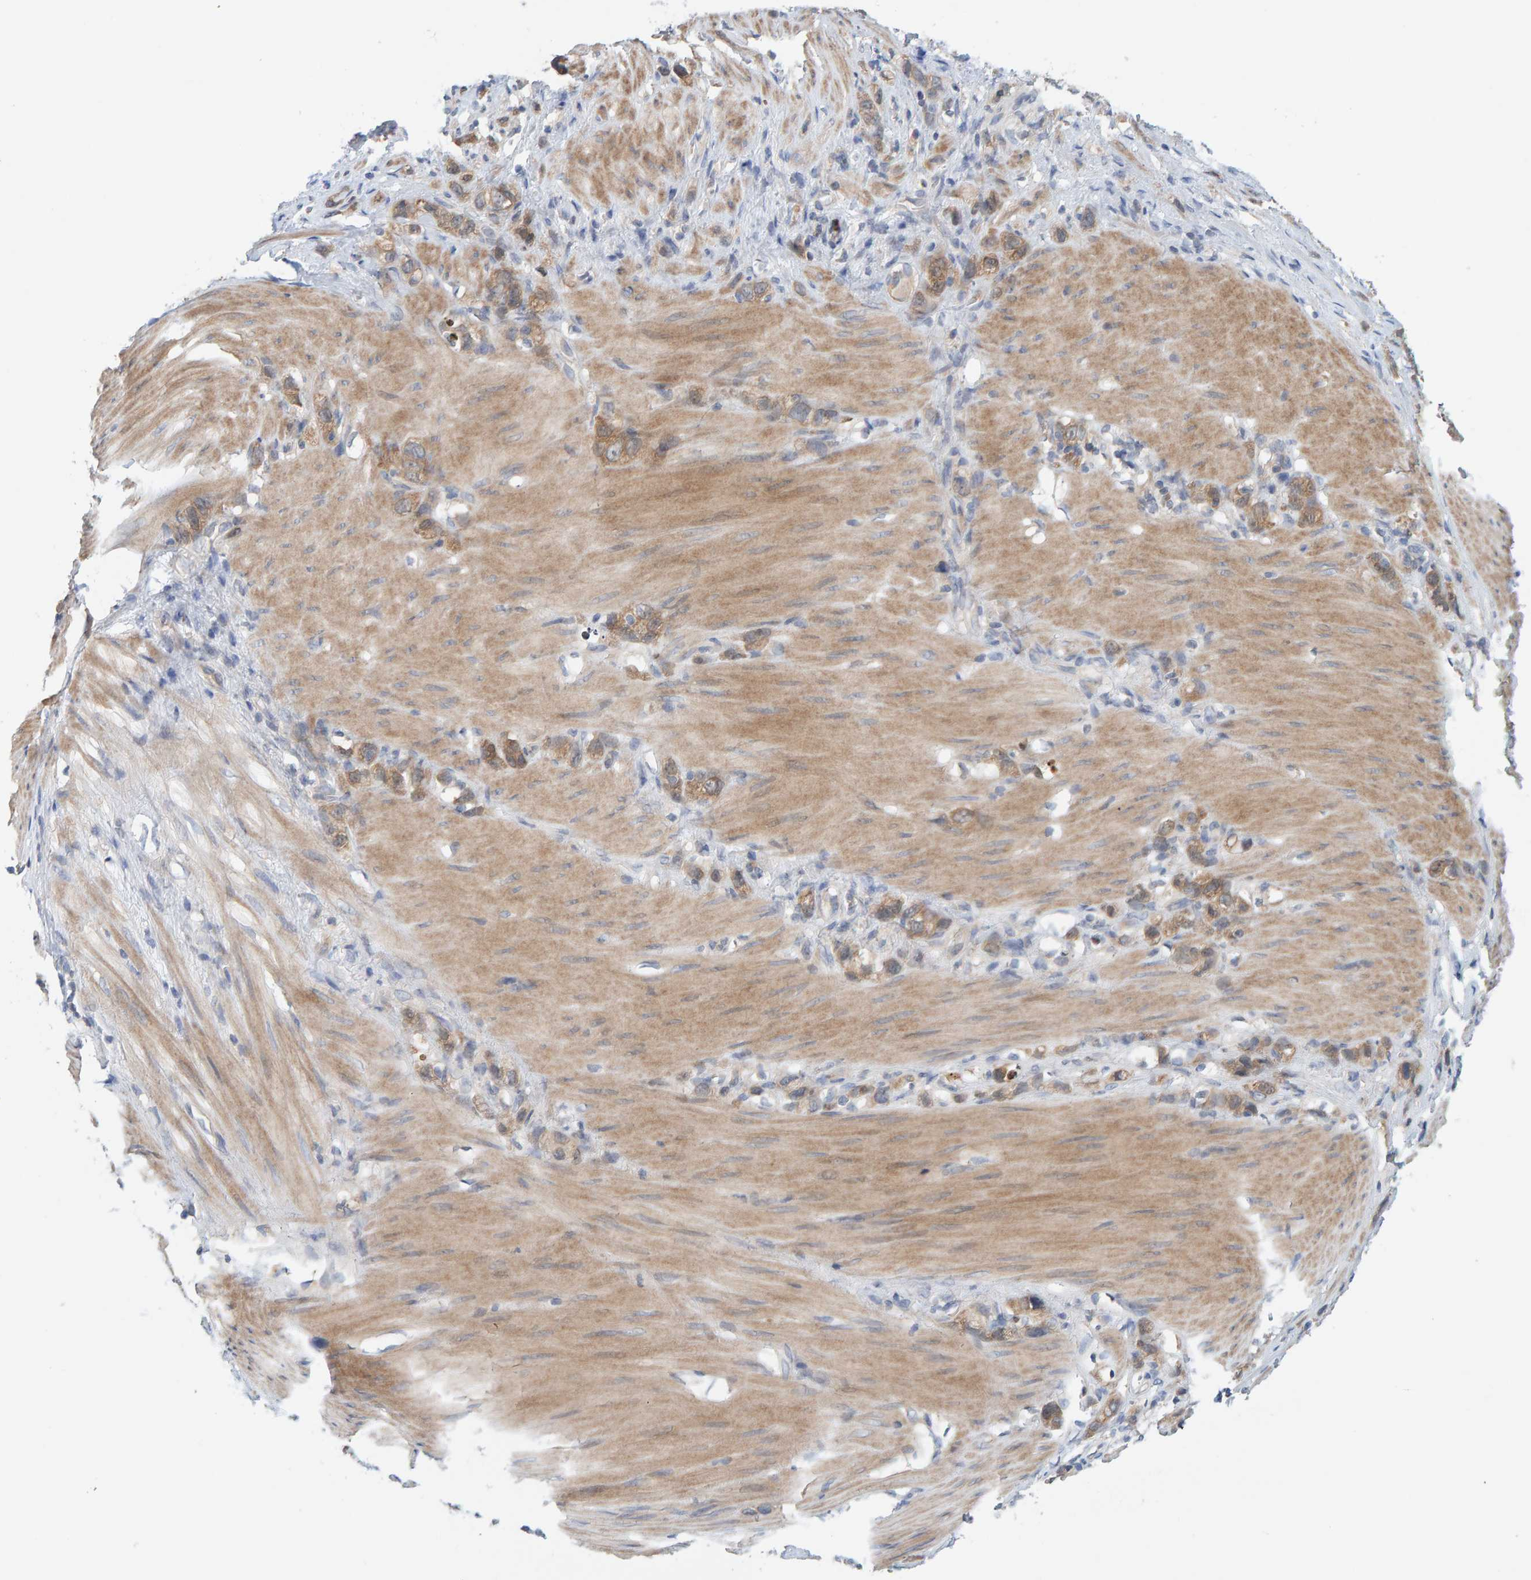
{"staining": {"intensity": "moderate", "quantity": ">75%", "location": "cytoplasmic/membranous"}, "tissue": "stomach cancer", "cell_type": "Tumor cells", "image_type": "cancer", "snomed": [{"axis": "morphology", "description": "Normal tissue, NOS"}, {"axis": "morphology", "description": "Adenocarcinoma, NOS"}, {"axis": "morphology", "description": "Adenocarcinoma, High grade"}, {"axis": "topography", "description": "Stomach, upper"}, {"axis": "topography", "description": "Stomach"}], "caption": "Tumor cells demonstrate medium levels of moderate cytoplasmic/membranous expression in approximately >75% of cells in stomach adenocarcinoma (high-grade). (Brightfield microscopy of DAB IHC at high magnification).", "gene": "TATDN1", "patient": {"sex": "female", "age": 65}}